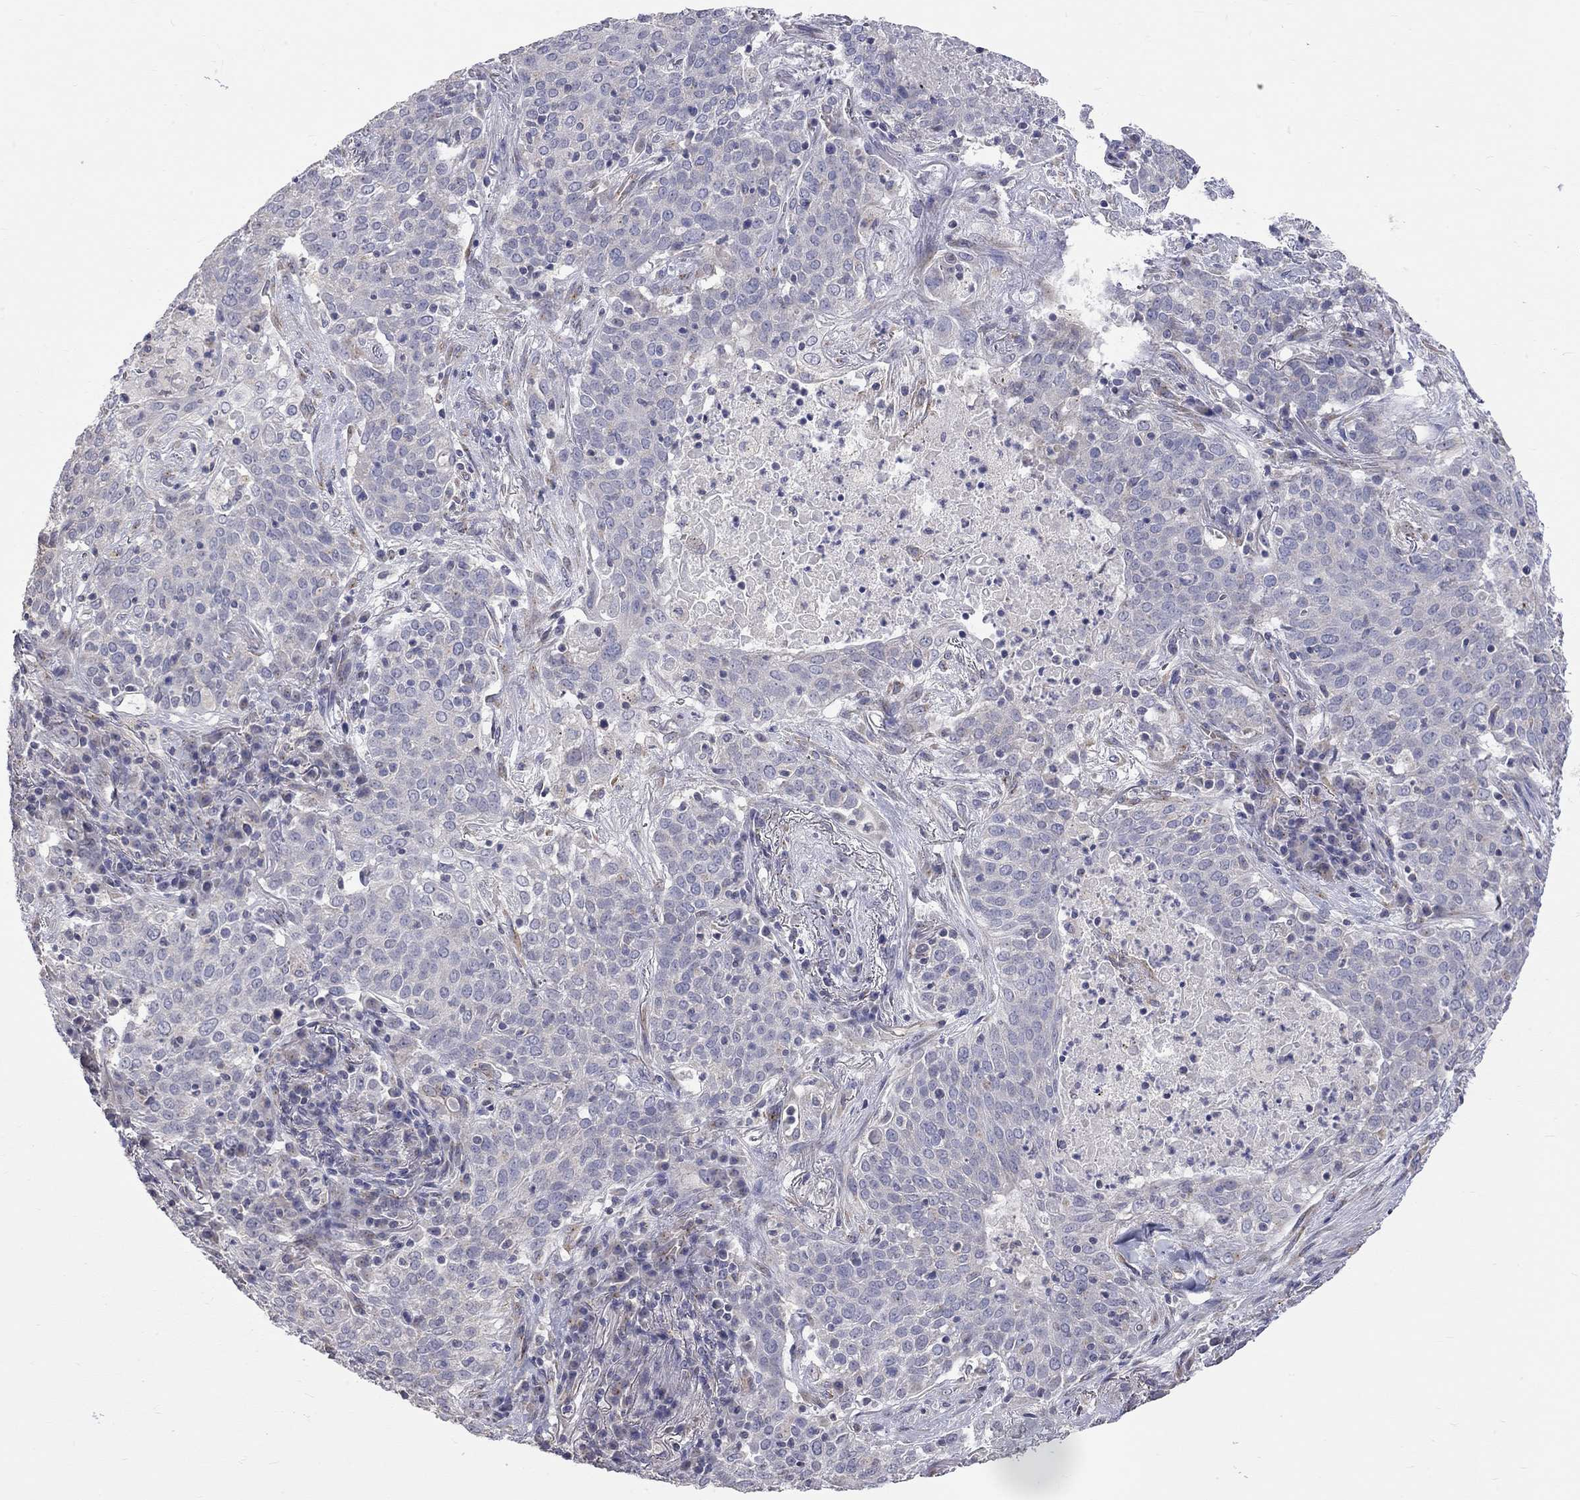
{"staining": {"intensity": "negative", "quantity": "none", "location": "none"}, "tissue": "lung cancer", "cell_type": "Tumor cells", "image_type": "cancer", "snomed": [{"axis": "morphology", "description": "Squamous cell carcinoma, NOS"}, {"axis": "topography", "description": "Lung"}], "caption": "Squamous cell carcinoma (lung) stained for a protein using IHC displays no positivity tumor cells.", "gene": "OPRK1", "patient": {"sex": "male", "age": 82}}